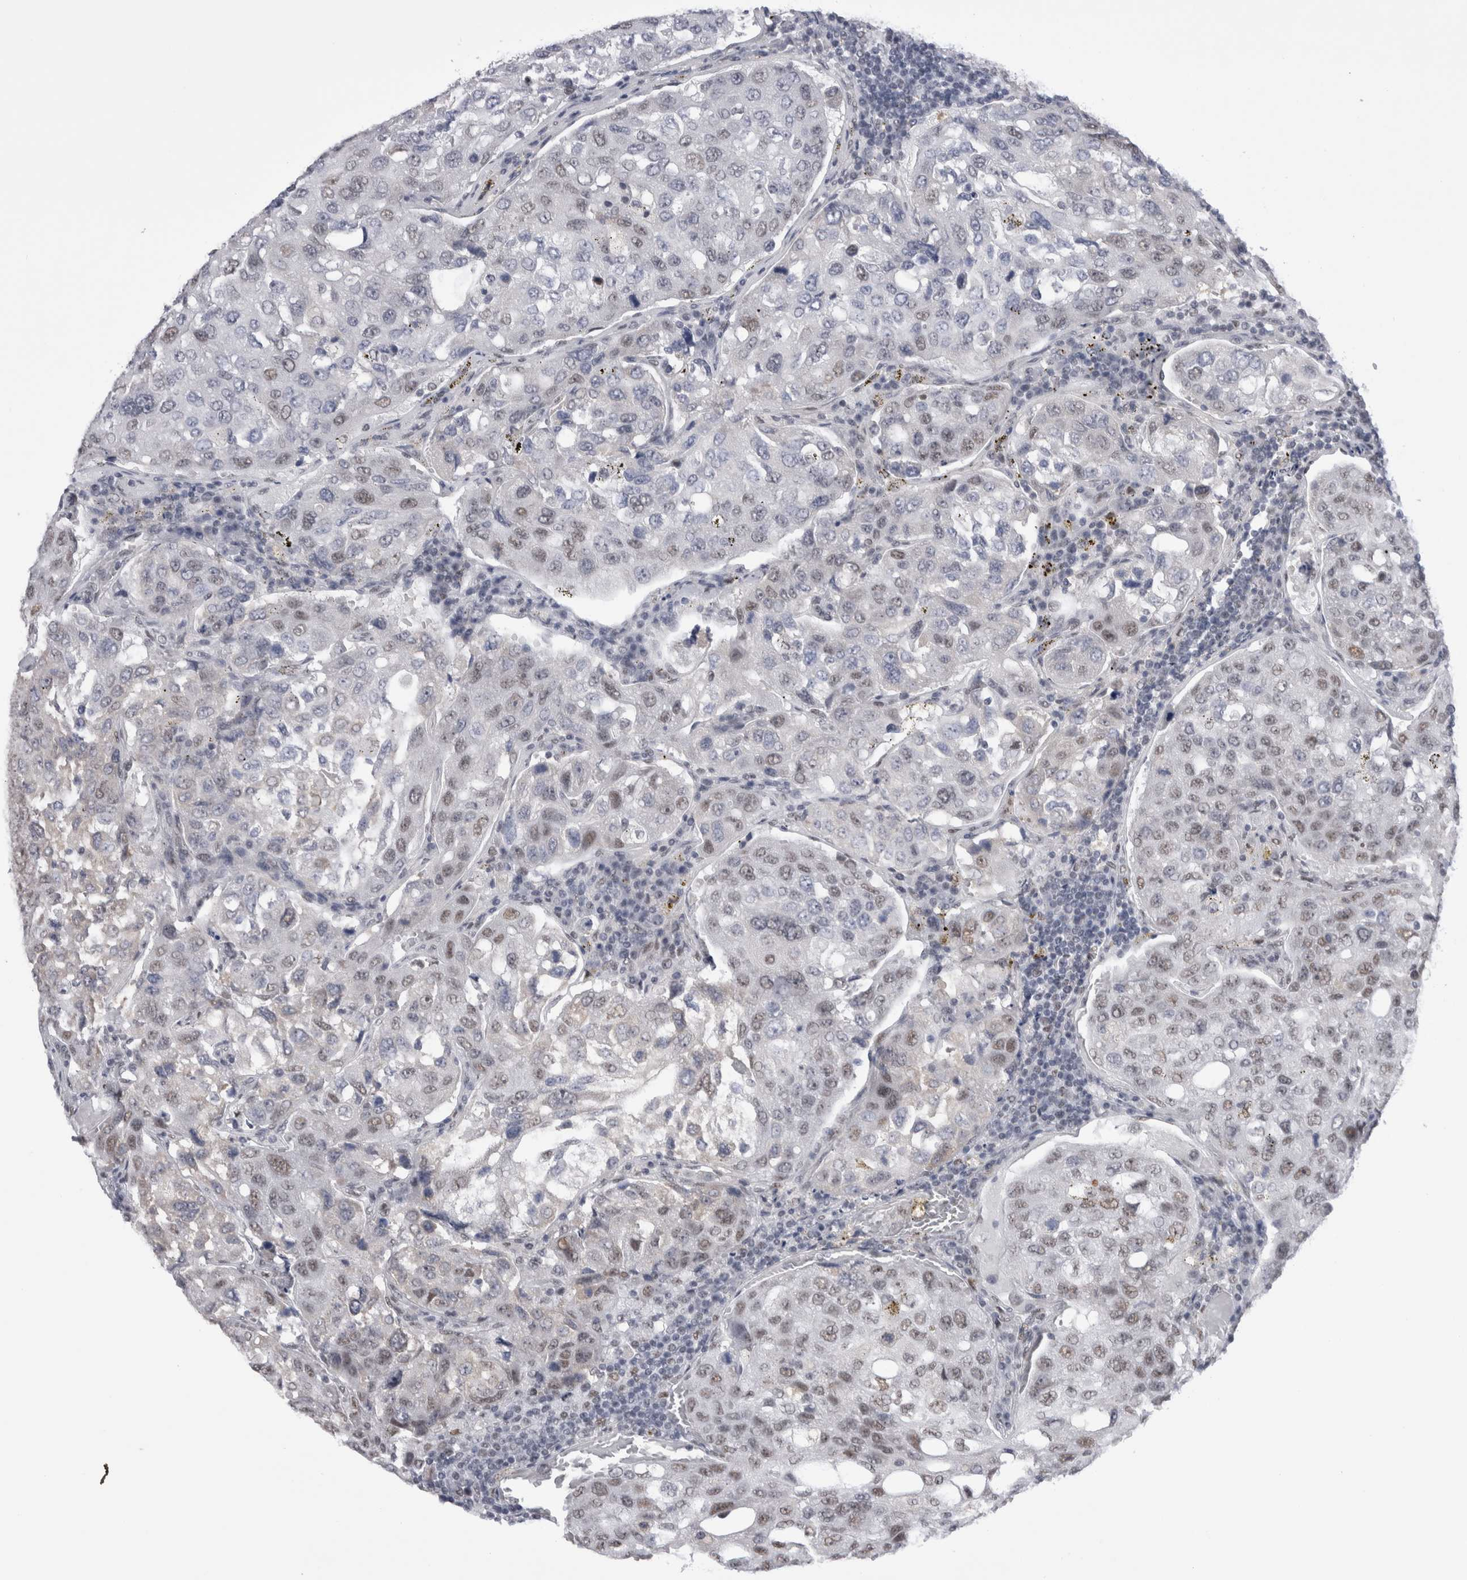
{"staining": {"intensity": "weak", "quantity": "<25%", "location": "nuclear"}, "tissue": "urothelial cancer", "cell_type": "Tumor cells", "image_type": "cancer", "snomed": [{"axis": "morphology", "description": "Urothelial carcinoma, High grade"}, {"axis": "topography", "description": "Lymph node"}, {"axis": "topography", "description": "Urinary bladder"}], "caption": "Tumor cells are negative for protein expression in human urothelial cancer.", "gene": "API5", "patient": {"sex": "male", "age": 51}}